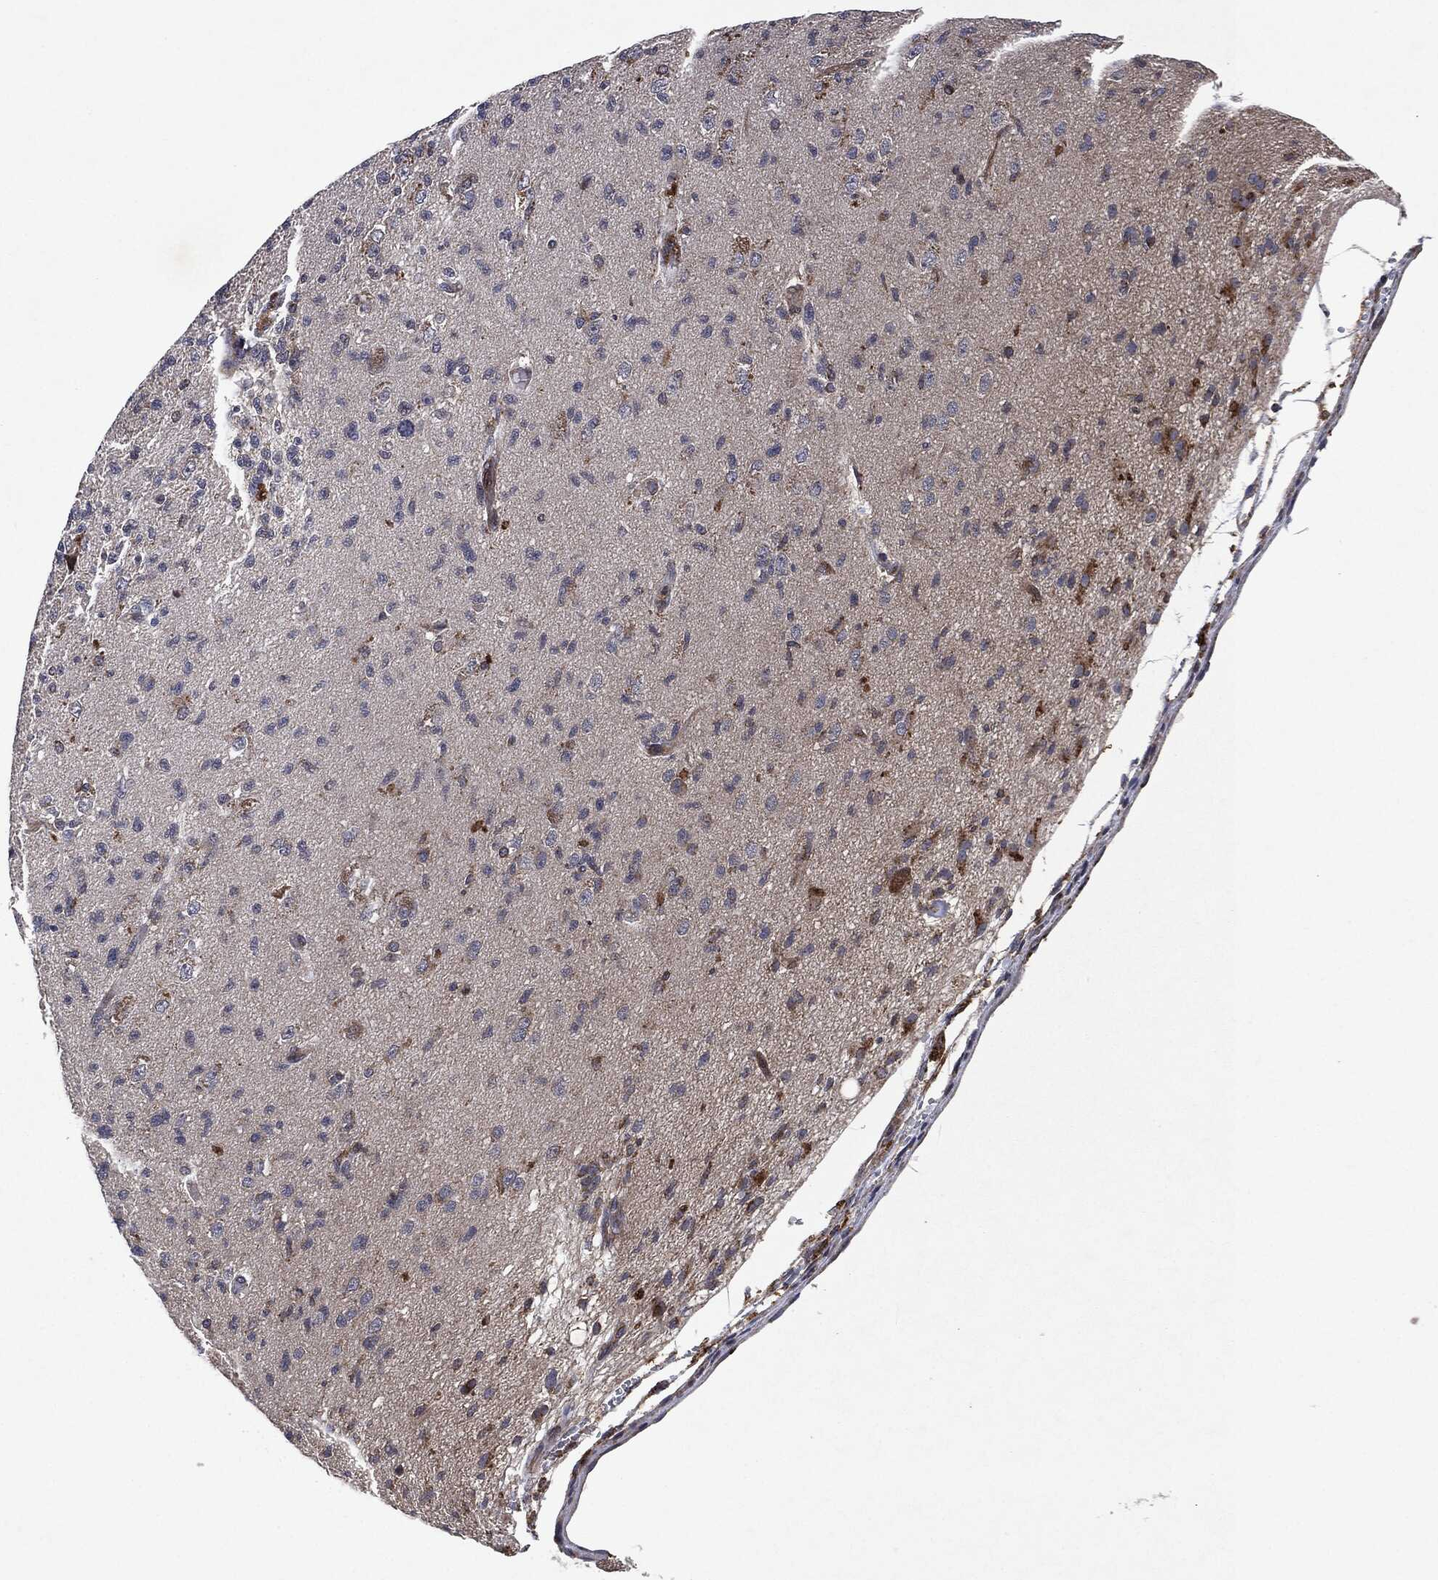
{"staining": {"intensity": "negative", "quantity": "none", "location": "none"}, "tissue": "glioma", "cell_type": "Tumor cells", "image_type": "cancer", "snomed": [{"axis": "morphology", "description": "Glioma, malignant, High grade"}, {"axis": "topography", "description": "Brain"}], "caption": "Immunohistochemistry micrograph of neoplastic tissue: glioma stained with DAB (3,3'-diaminobenzidine) exhibits no significant protein staining in tumor cells.", "gene": "SLC31A2", "patient": {"sex": "male", "age": 56}}